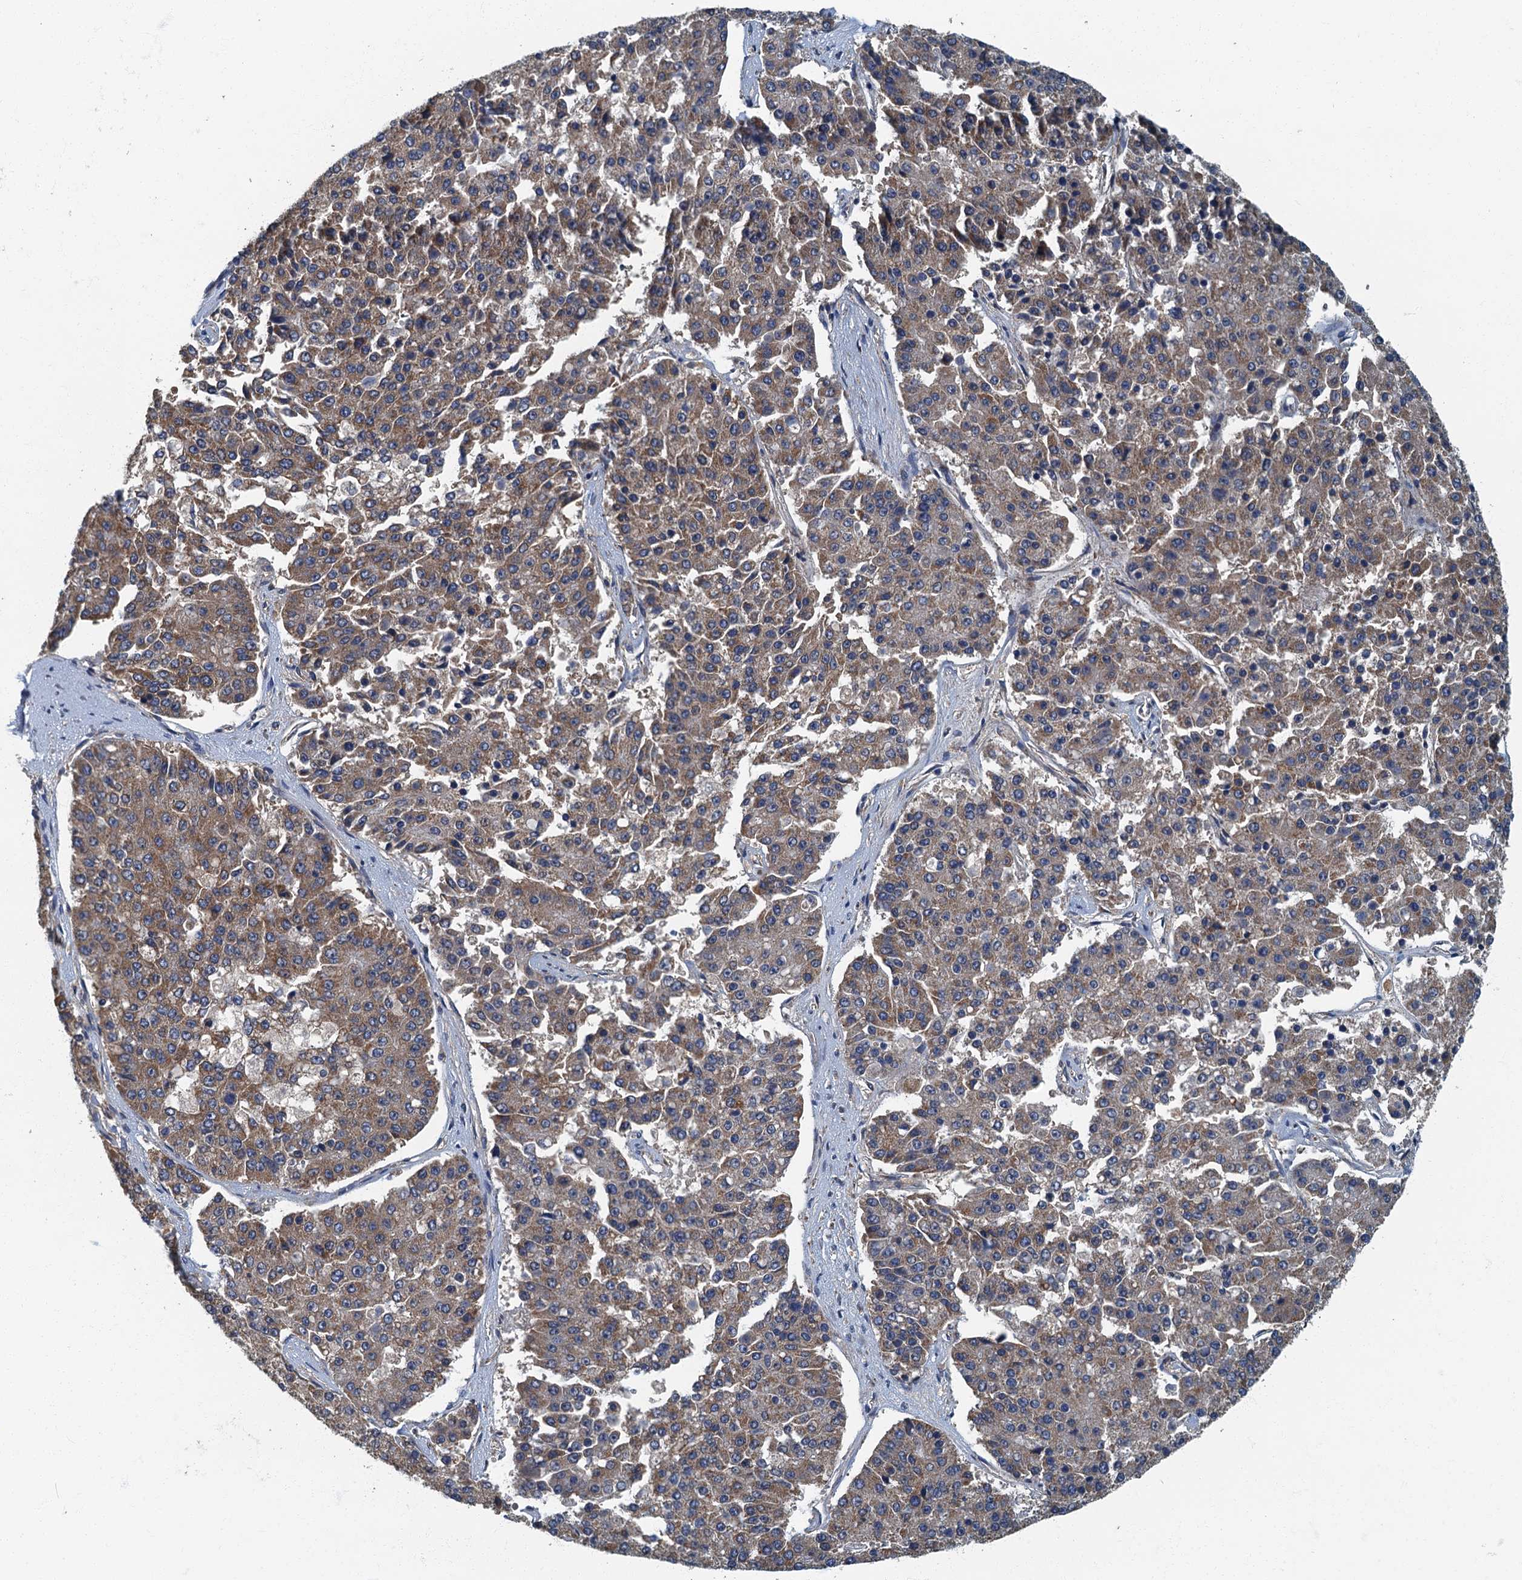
{"staining": {"intensity": "weak", "quantity": ">75%", "location": "cytoplasmic/membranous"}, "tissue": "pancreatic cancer", "cell_type": "Tumor cells", "image_type": "cancer", "snomed": [{"axis": "morphology", "description": "Adenocarcinoma, NOS"}, {"axis": "topography", "description": "Pancreas"}], "caption": "Protein staining by IHC displays weak cytoplasmic/membranous positivity in about >75% of tumor cells in pancreatic cancer (adenocarcinoma). The protein of interest is stained brown, and the nuclei are stained in blue (DAB IHC with brightfield microscopy, high magnification).", "gene": "DDX49", "patient": {"sex": "male", "age": 50}}